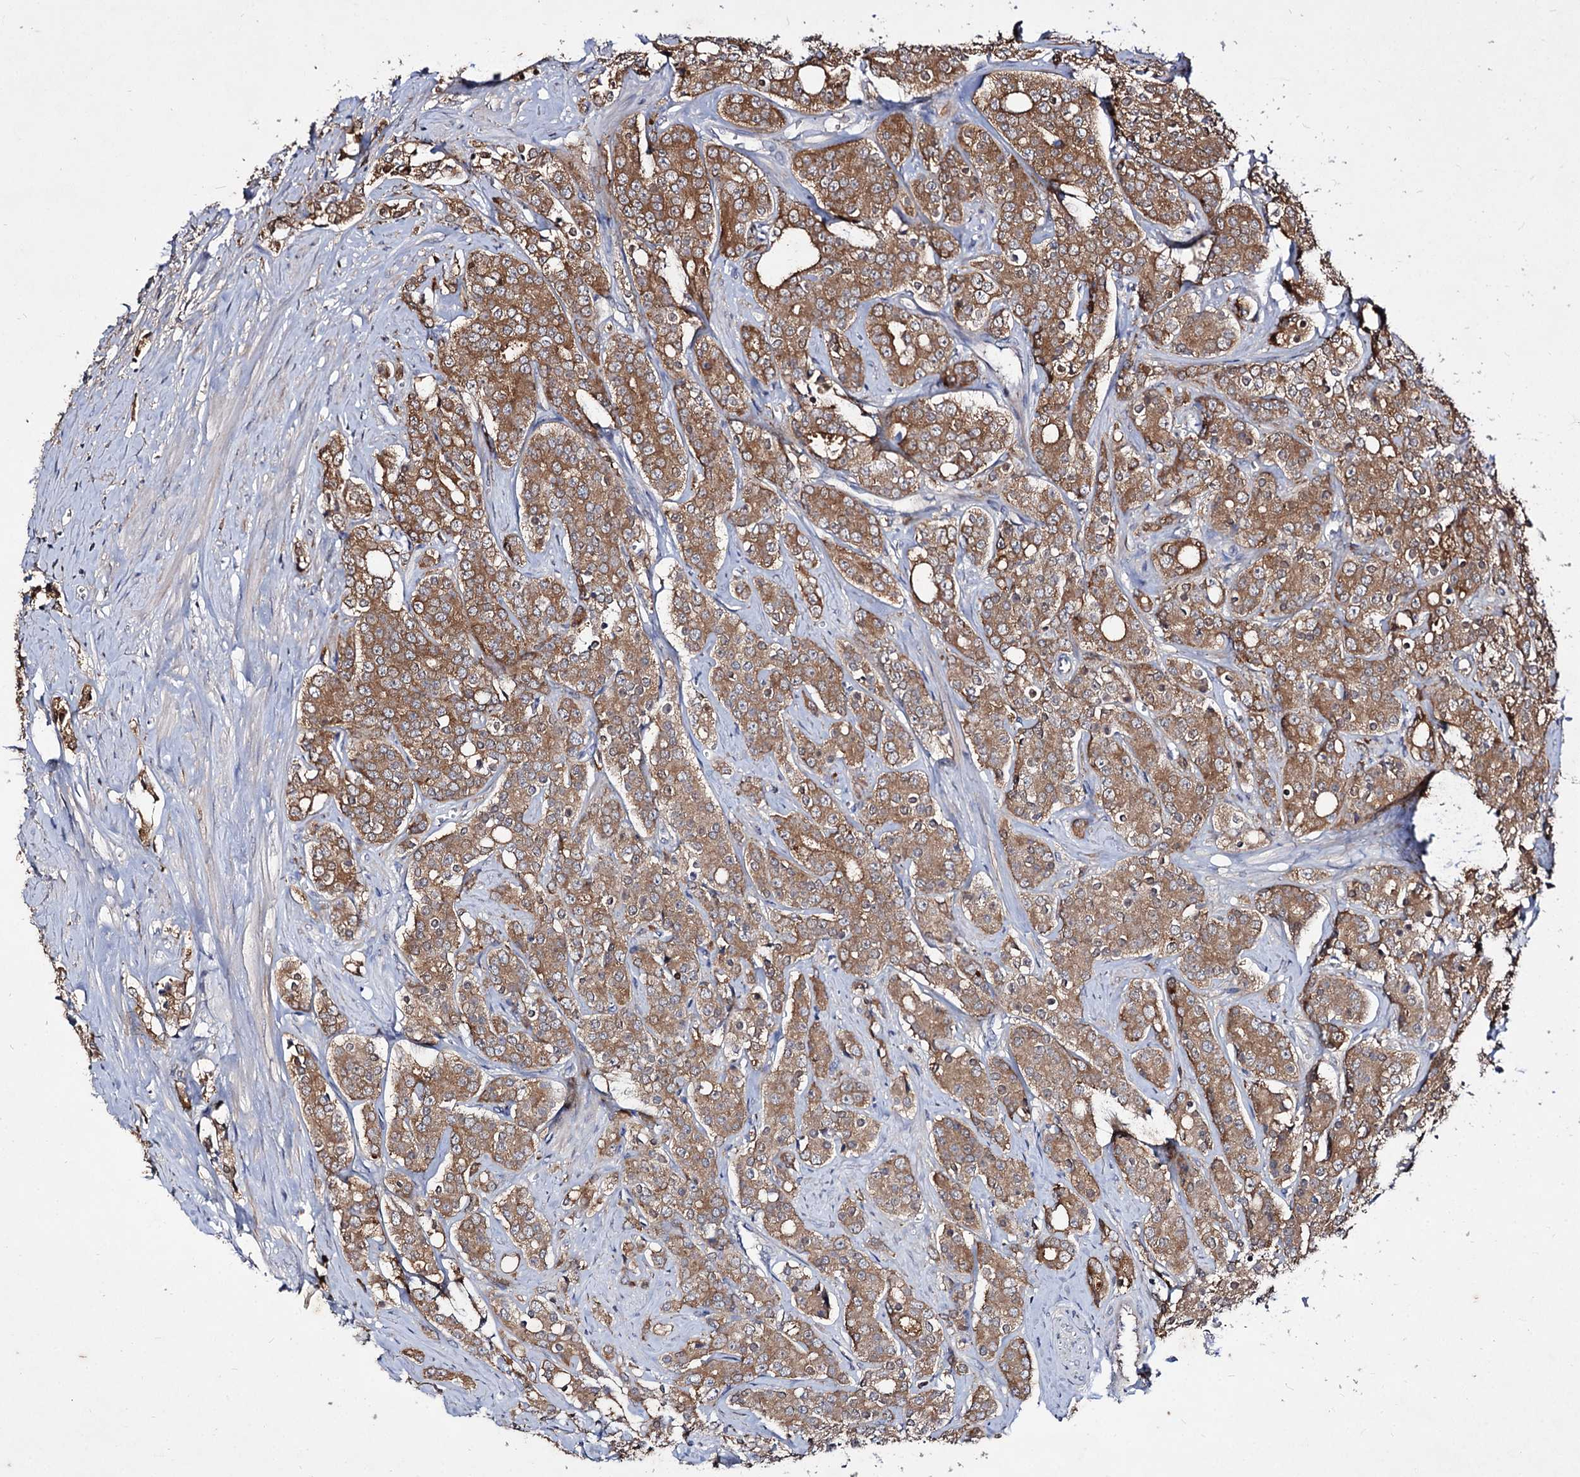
{"staining": {"intensity": "strong", "quantity": ">75%", "location": "cytoplasmic/membranous"}, "tissue": "prostate cancer", "cell_type": "Tumor cells", "image_type": "cancer", "snomed": [{"axis": "morphology", "description": "Adenocarcinoma, High grade"}, {"axis": "topography", "description": "Prostate"}], "caption": "Immunohistochemical staining of human adenocarcinoma (high-grade) (prostate) demonstrates high levels of strong cytoplasmic/membranous protein expression in approximately >75% of tumor cells. Using DAB (3,3'-diaminobenzidine) (brown) and hematoxylin (blue) stains, captured at high magnification using brightfield microscopy.", "gene": "ARFIP2", "patient": {"sex": "male", "age": 62}}